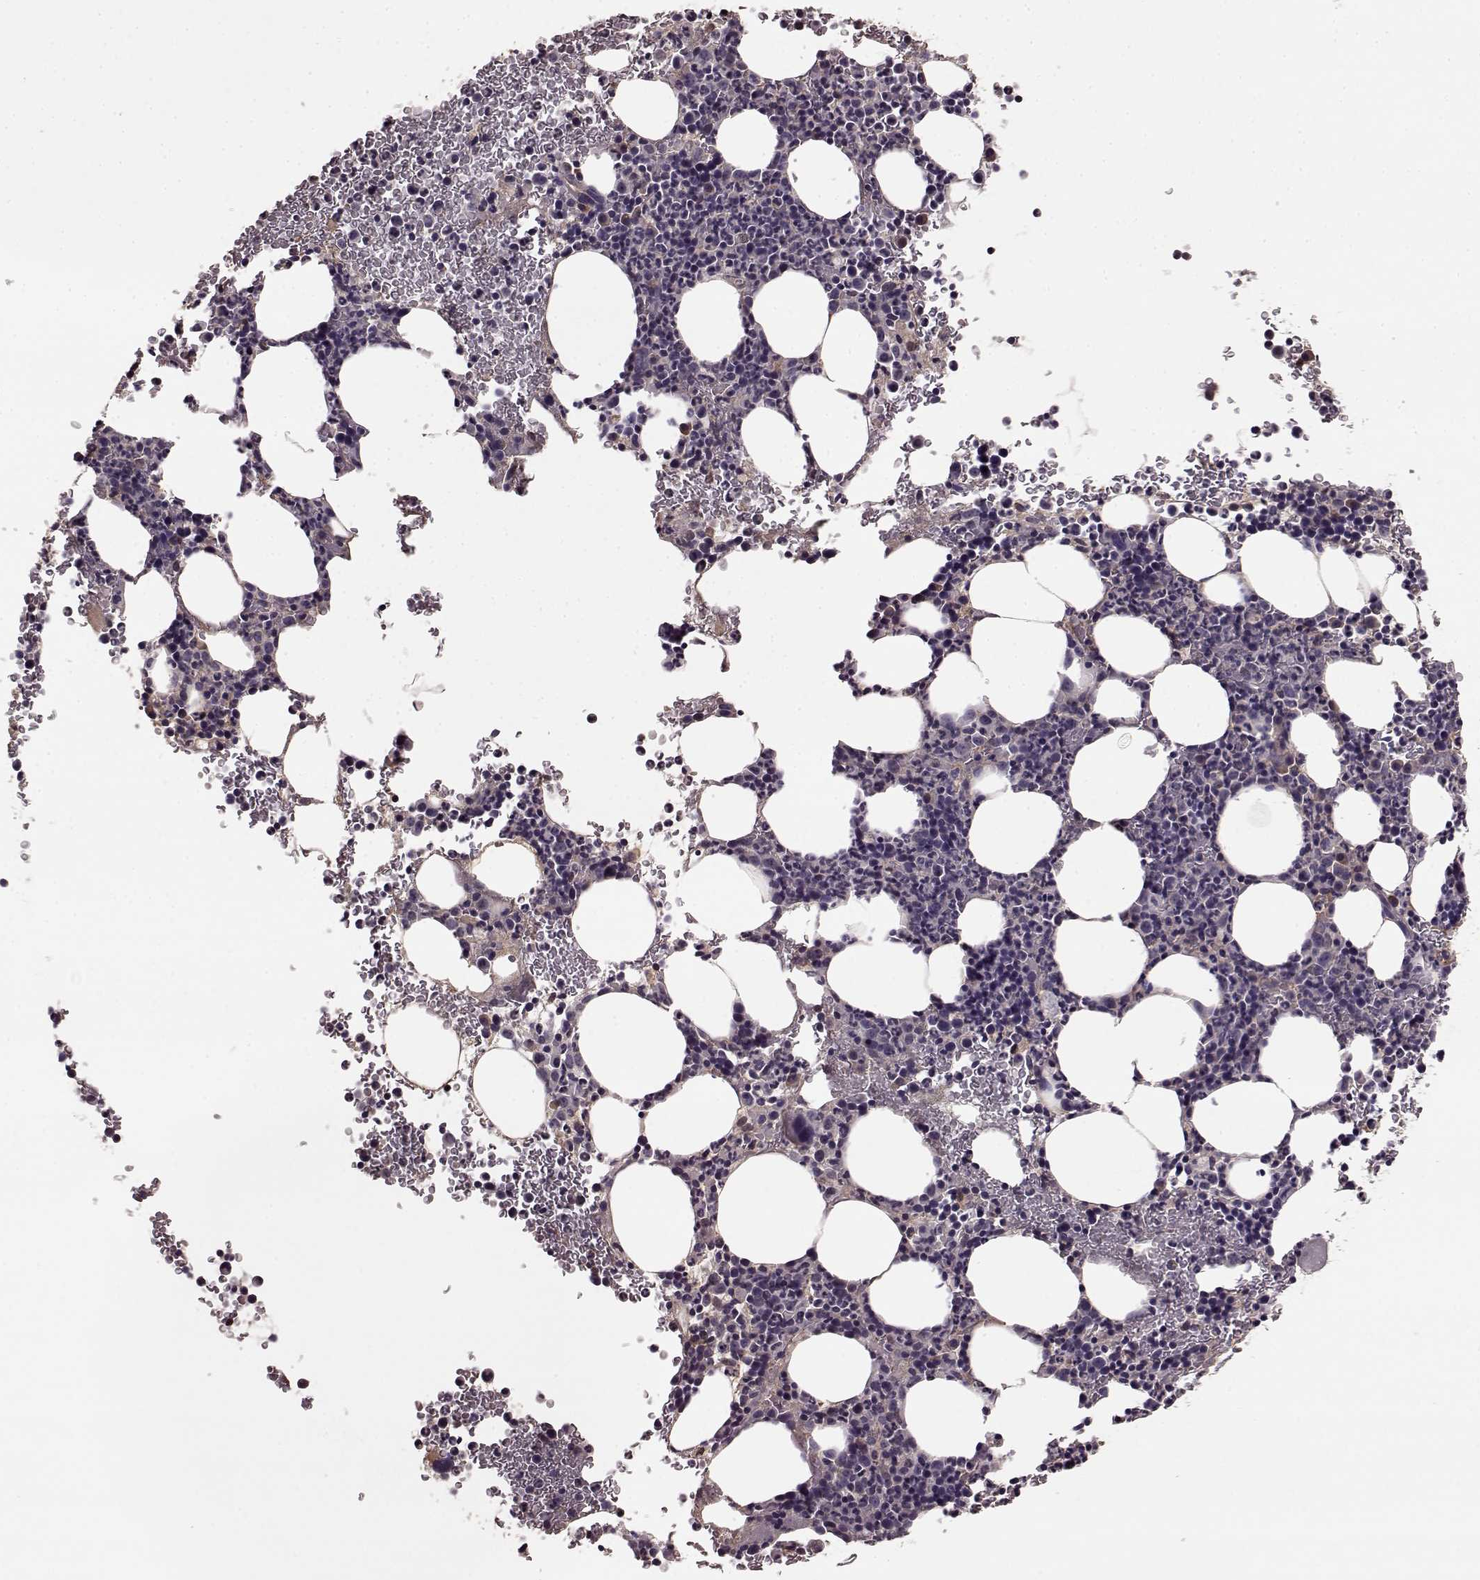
{"staining": {"intensity": "weak", "quantity": "<25%", "location": "cytoplasmic/membranous"}, "tissue": "bone marrow", "cell_type": "Hematopoietic cells", "image_type": "normal", "snomed": [{"axis": "morphology", "description": "Normal tissue, NOS"}, {"axis": "topography", "description": "Bone marrow"}], "caption": "A photomicrograph of human bone marrow is negative for staining in hematopoietic cells. (DAB (3,3'-diaminobenzidine) IHC with hematoxylin counter stain).", "gene": "NRL", "patient": {"sex": "male", "age": 72}}